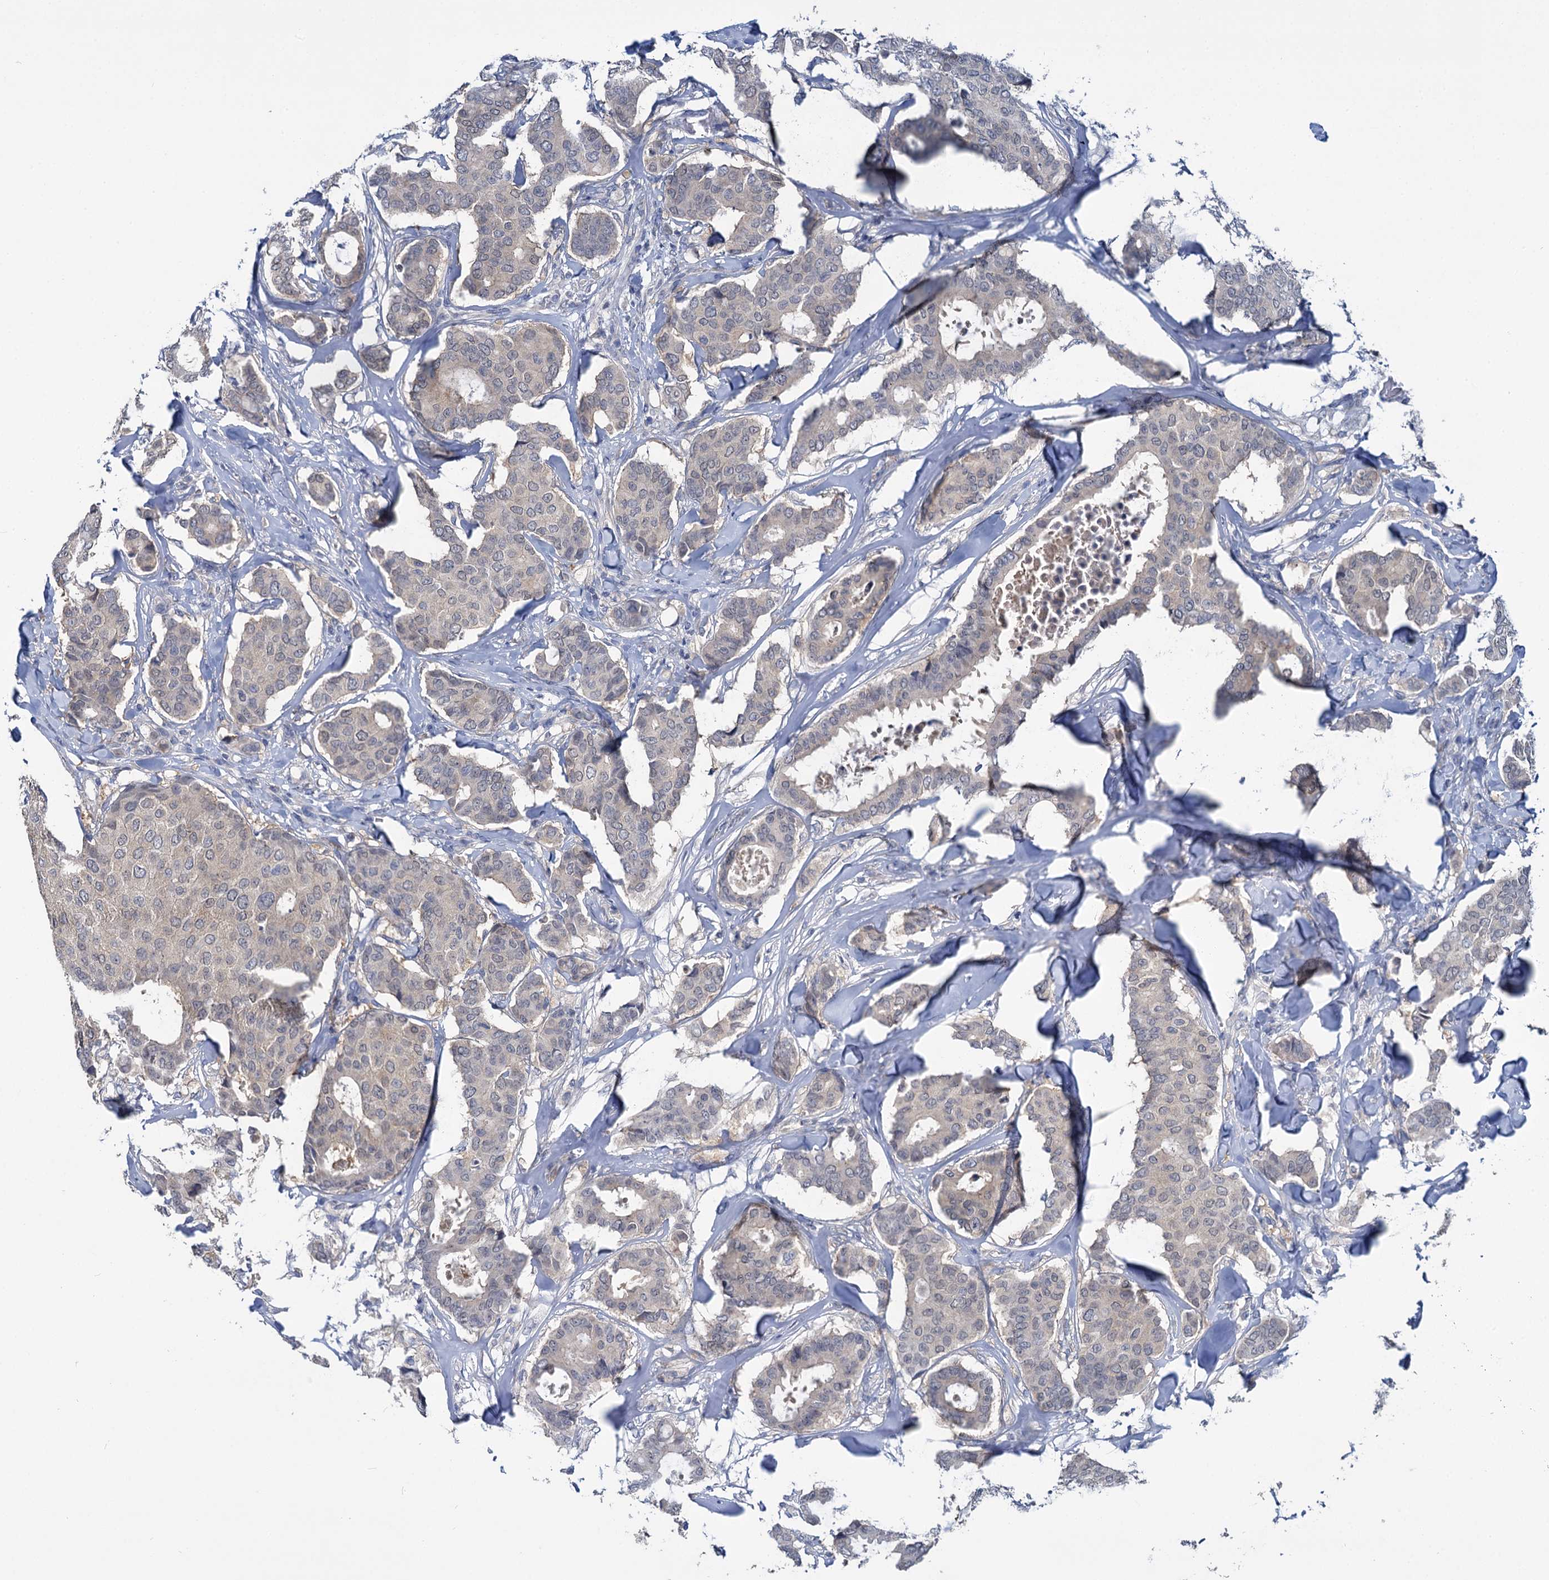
{"staining": {"intensity": "negative", "quantity": "none", "location": "none"}, "tissue": "breast cancer", "cell_type": "Tumor cells", "image_type": "cancer", "snomed": [{"axis": "morphology", "description": "Duct carcinoma"}, {"axis": "topography", "description": "Breast"}], "caption": "High power microscopy photomicrograph of an IHC image of breast cancer (infiltrating ductal carcinoma), revealing no significant expression in tumor cells.", "gene": "ANKRD42", "patient": {"sex": "female", "age": 75}}